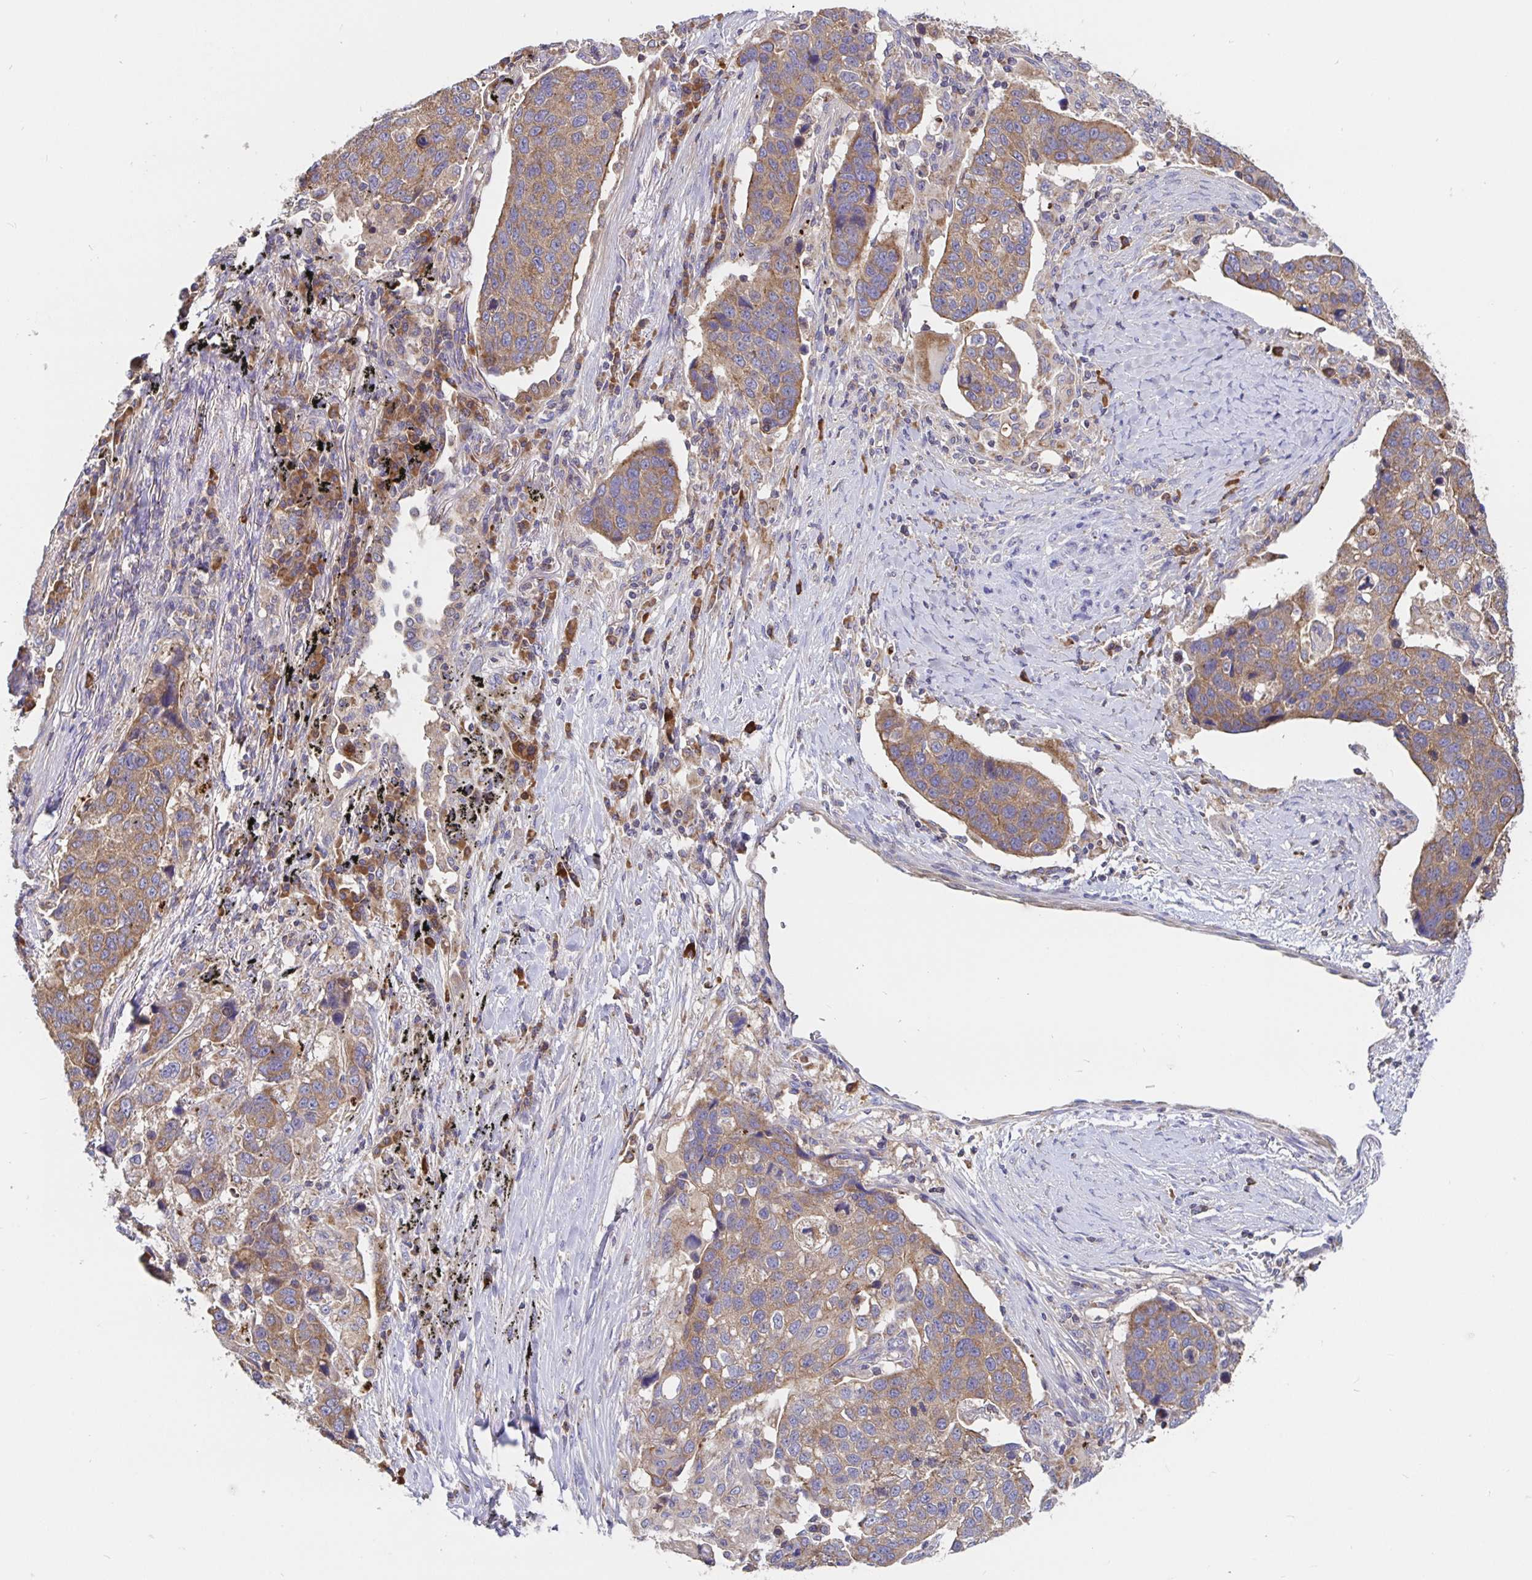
{"staining": {"intensity": "moderate", "quantity": ">75%", "location": "cytoplasmic/membranous"}, "tissue": "lung cancer", "cell_type": "Tumor cells", "image_type": "cancer", "snomed": [{"axis": "morphology", "description": "Squamous cell carcinoma, NOS"}, {"axis": "topography", "description": "Lymph node"}, {"axis": "topography", "description": "Lung"}], "caption": "Immunohistochemical staining of squamous cell carcinoma (lung) exhibits medium levels of moderate cytoplasmic/membranous protein staining in approximately >75% of tumor cells. Immunohistochemistry stains the protein of interest in brown and the nuclei are stained blue.", "gene": "PRDX3", "patient": {"sex": "male", "age": 61}}